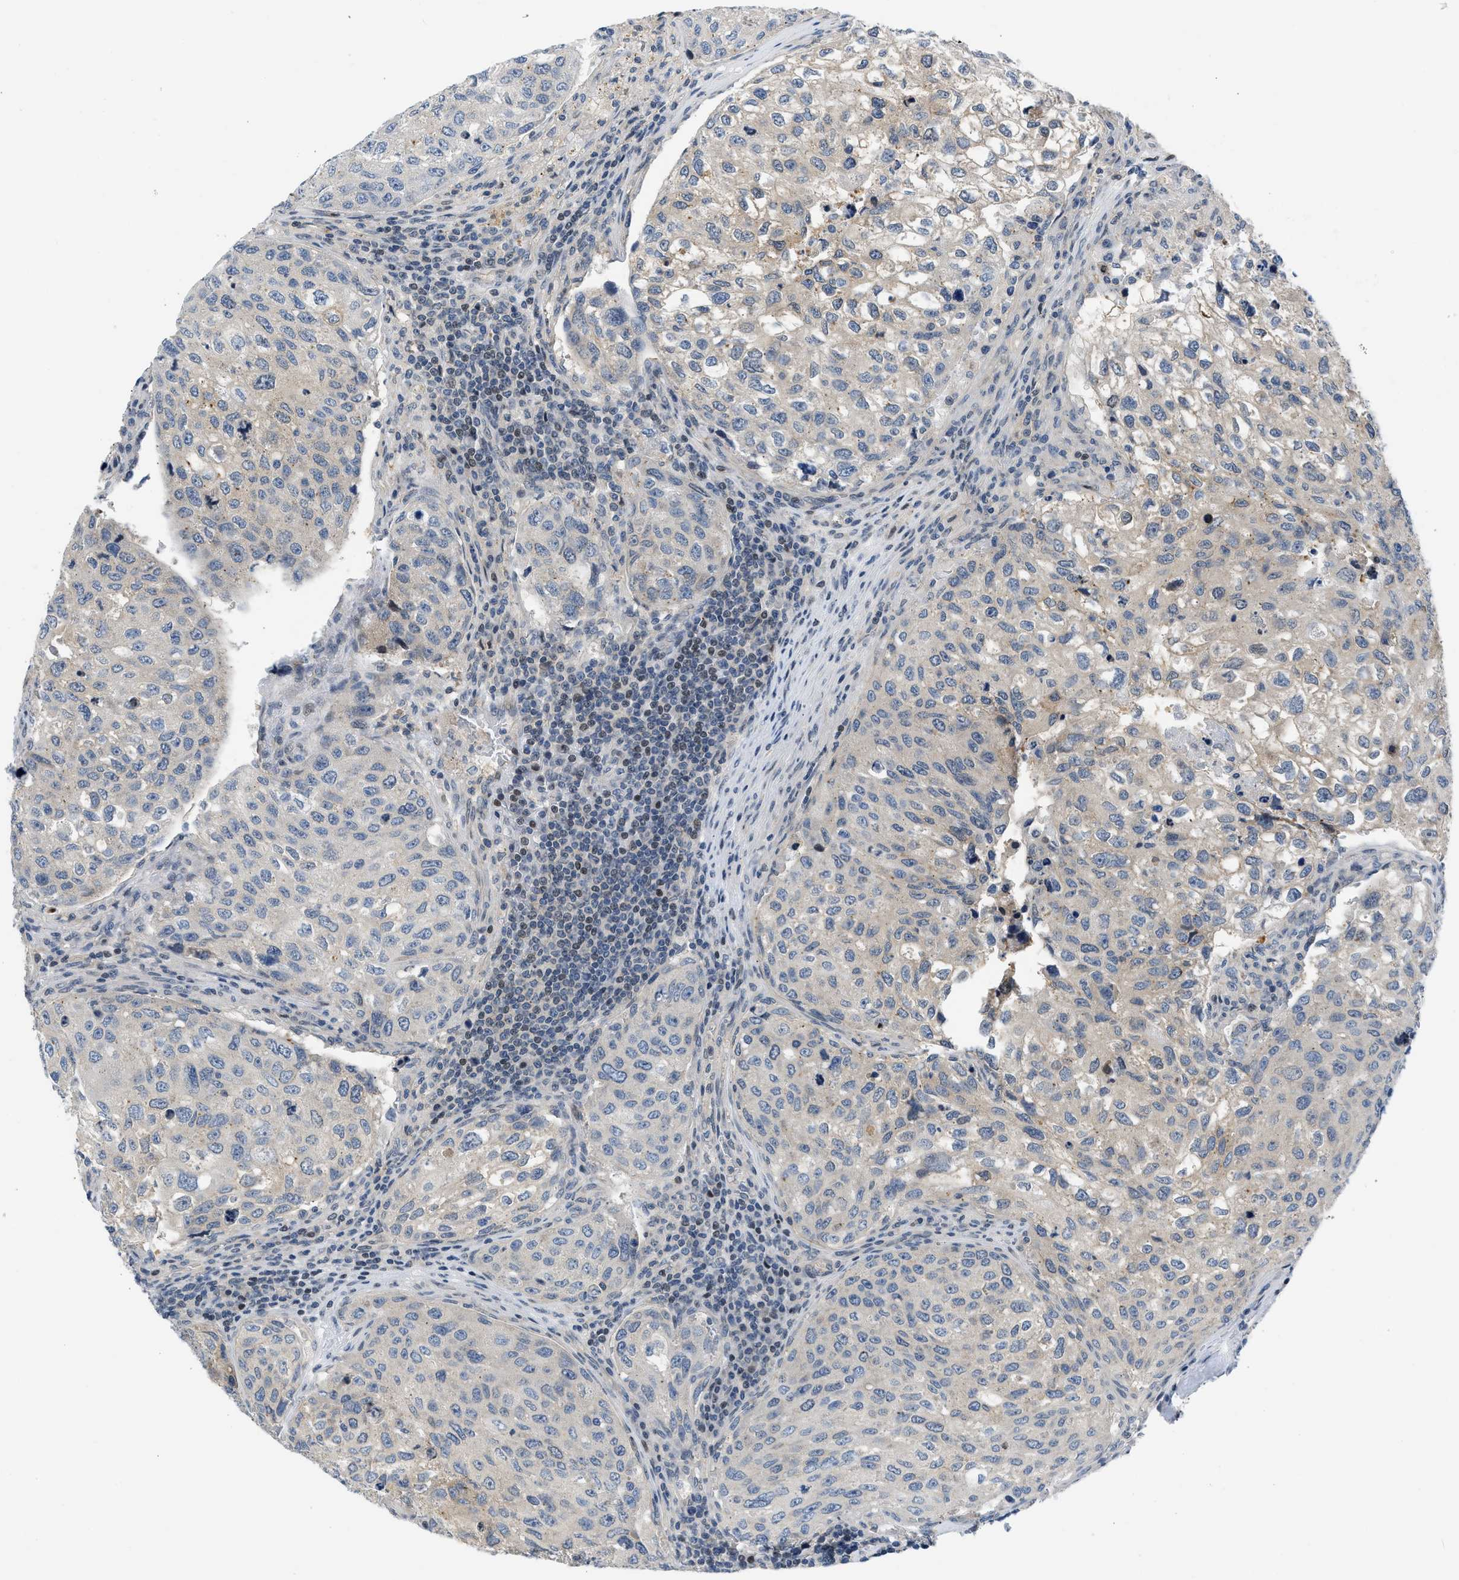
{"staining": {"intensity": "negative", "quantity": "none", "location": "none"}, "tissue": "urothelial cancer", "cell_type": "Tumor cells", "image_type": "cancer", "snomed": [{"axis": "morphology", "description": "Urothelial carcinoma, High grade"}, {"axis": "topography", "description": "Lymph node"}, {"axis": "topography", "description": "Urinary bladder"}], "caption": "Immunohistochemistry micrograph of human urothelial cancer stained for a protein (brown), which exhibits no expression in tumor cells.", "gene": "OLIG3", "patient": {"sex": "male", "age": 51}}